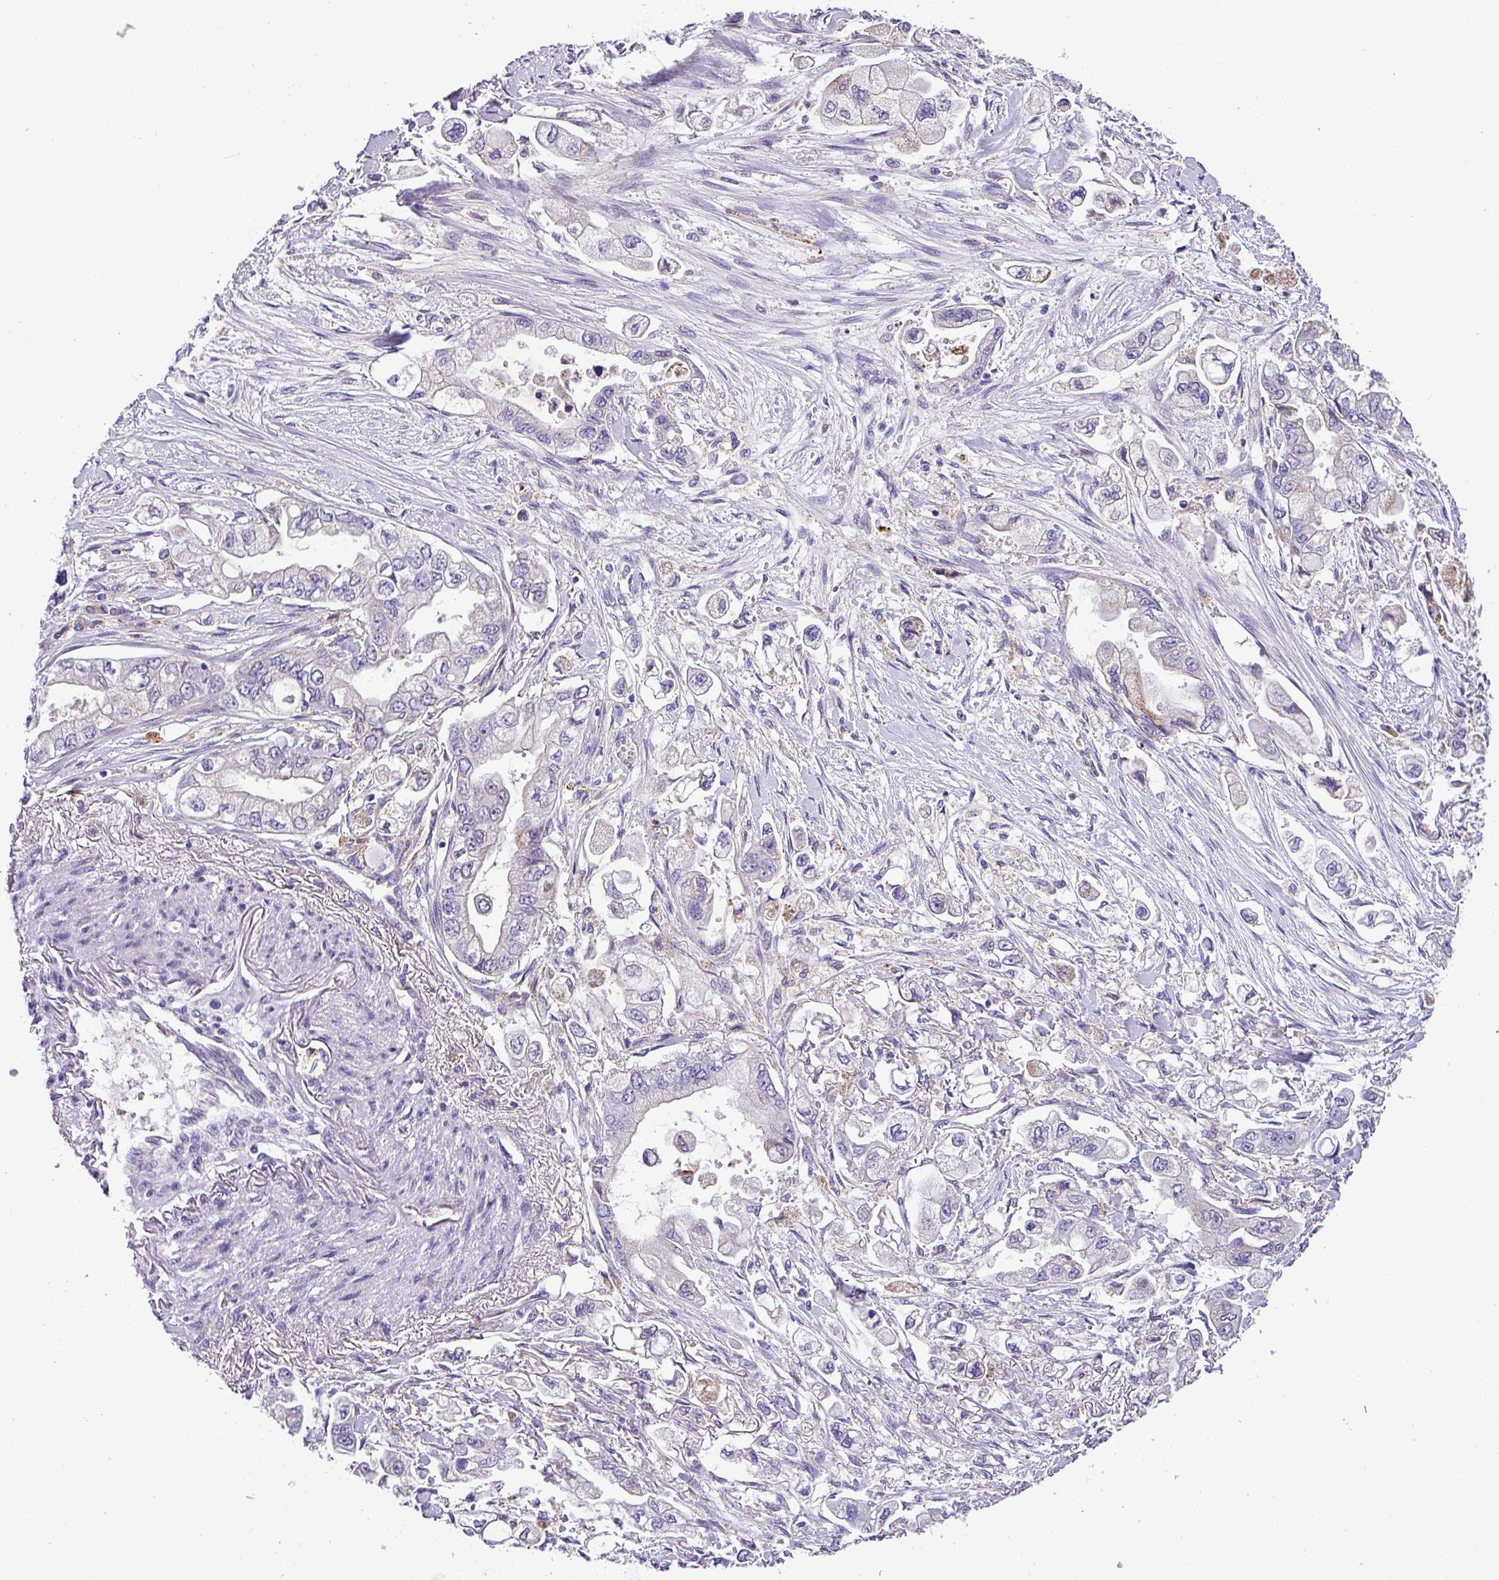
{"staining": {"intensity": "negative", "quantity": "none", "location": "none"}, "tissue": "stomach cancer", "cell_type": "Tumor cells", "image_type": "cancer", "snomed": [{"axis": "morphology", "description": "Adenocarcinoma, NOS"}, {"axis": "topography", "description": "Stomach"}], "caption": "Immunohistochemistry of human stomach cancer (adenocarcinoma) demonstrates no positivity in tumor cells.", "gene": "ANXA2R", "patient": {"sex": "male", "age": 62}}